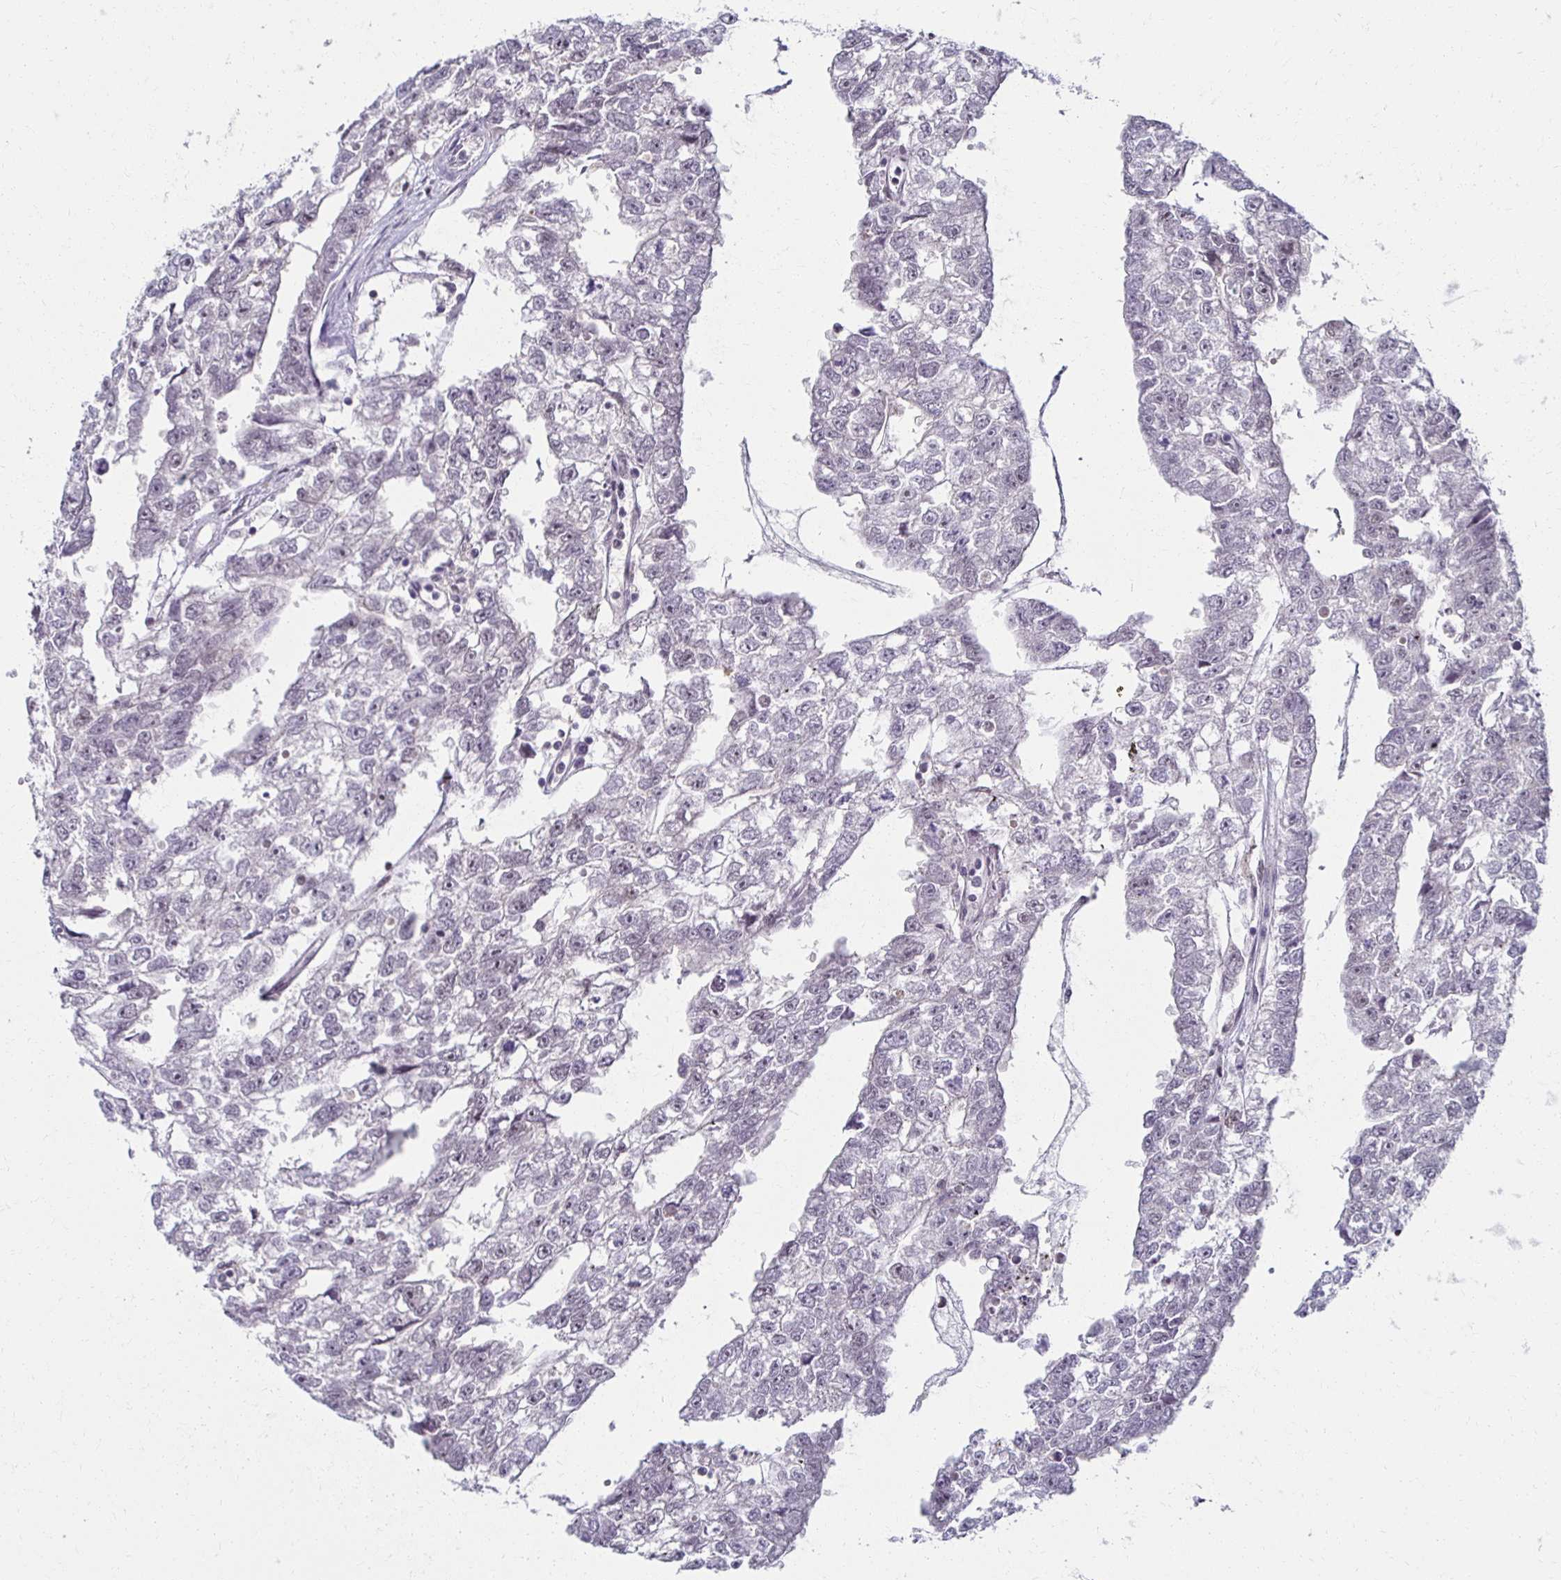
{"staining": {"intensity": "weak", "quantity": "<25%", "location": "nuclear"}, "tissue": "testis cancer", "cell_type": "Tumor cells", "image_type": "cancer", "snomed": [{"axis": "morphology", "description": "Carcinoma, Embryonal, NOS"}, {"axis": "morphology", "description": "Teratoma, malignant, NOS"}, {"axis": "topography", "description": "Testis"}], "caption": "The IHC image has no significant positivity in tumor cells of testis teratoma (malignant) tissue. The staining is performed using DAB brown chromogen with nuclei counter-stained in using hematoxylin.", "gene": "IRF7", "patient": {"sex": "male", "age": 44}}